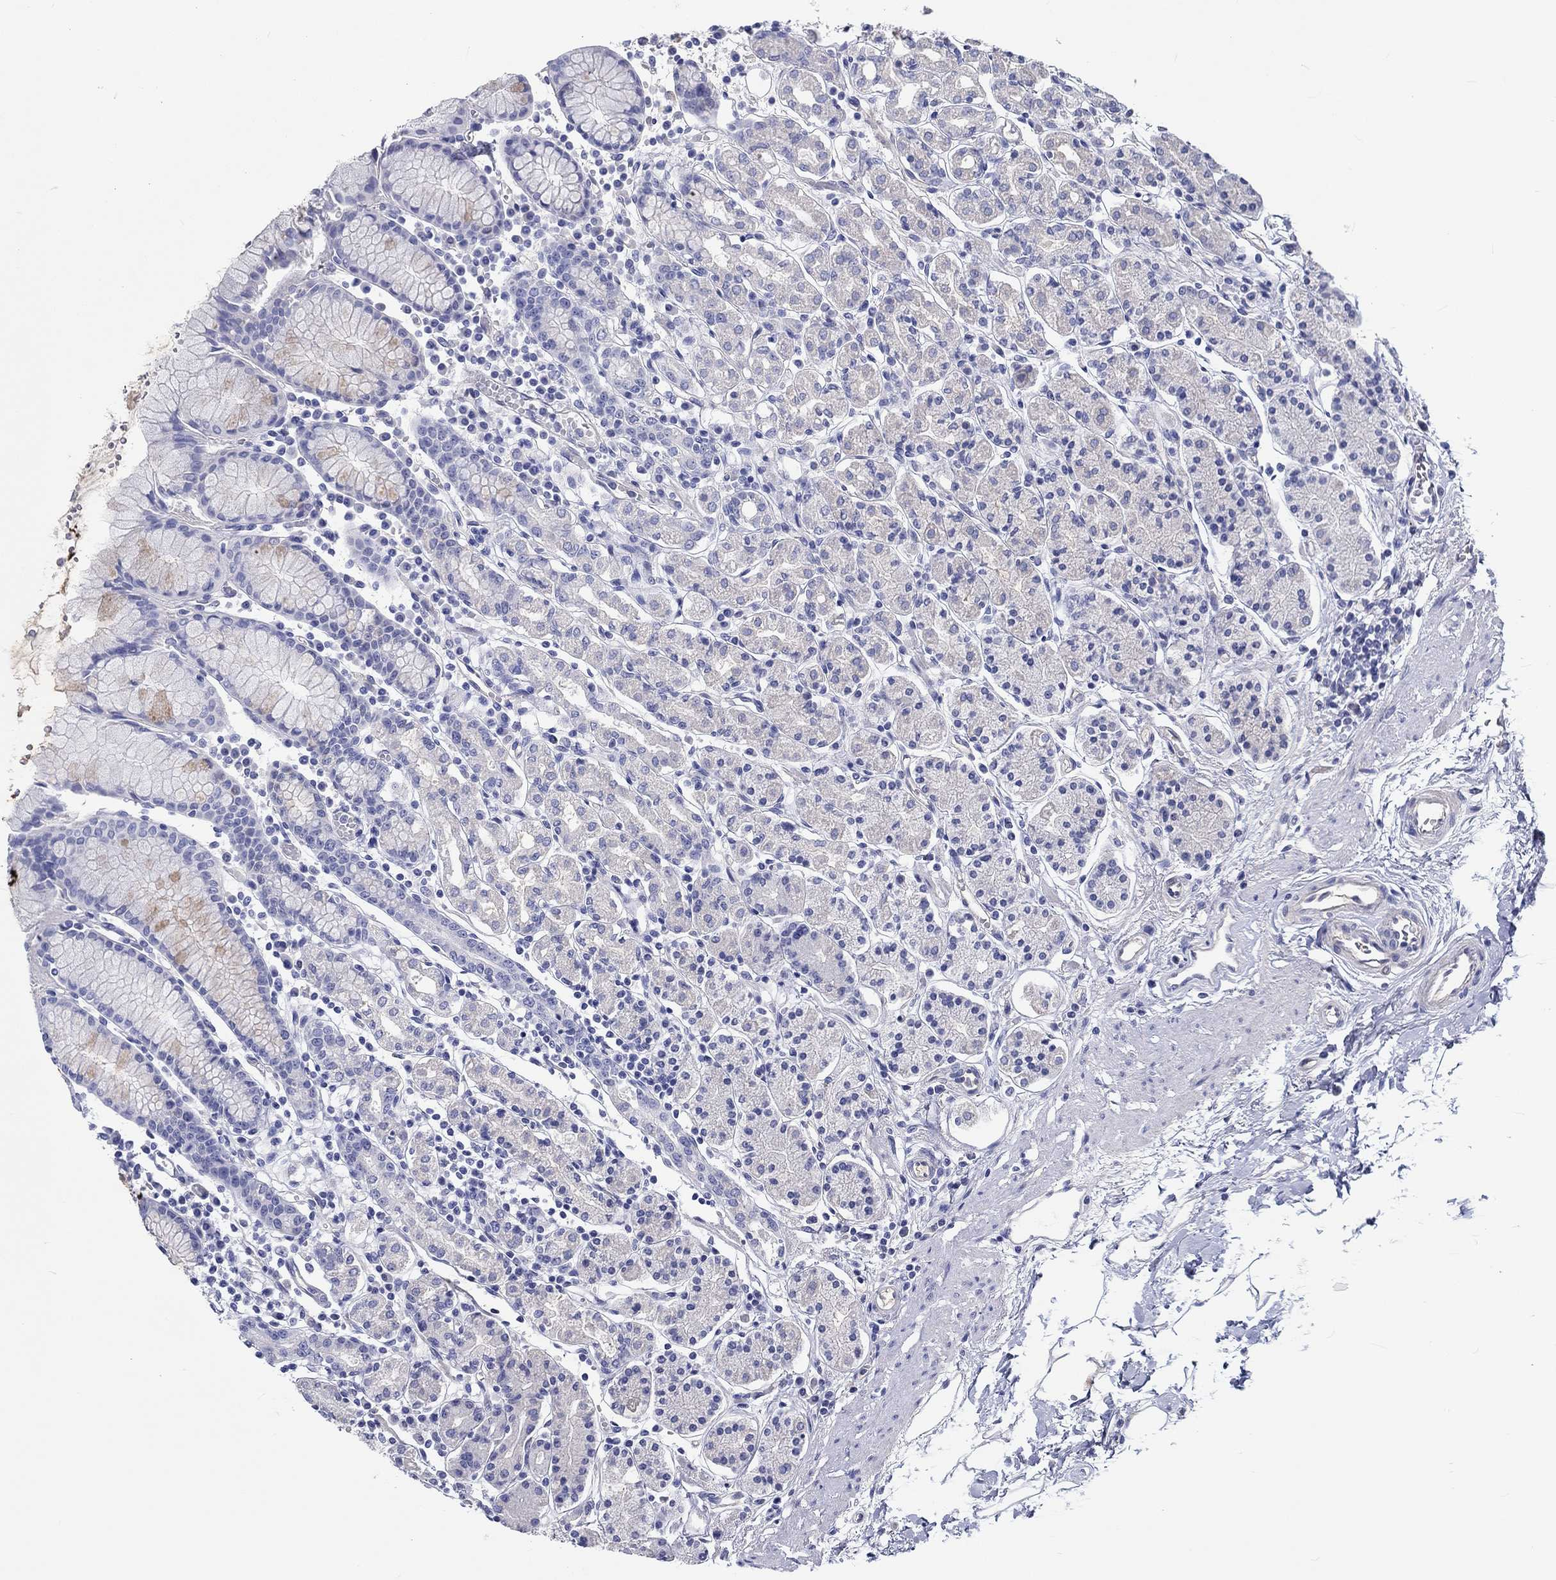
{"staining": {"intensity": "negative", "quantity": "none", "location": "none"}, "tissue": "stomach", "cell_type": "Glandular cells", "image_type": "normal", "snomed": [{"axis": "morphology", "description": "Normal tissue, NOS"}, {"axis": "topography", "description": "Stomach, upper"}, {"axis": "topography", "description": "Stomach"}], "caption": "IHC of benign human stomach reveals no expression in glandular cells. (DAB (3,3'-diaminobenzidine) immunohistochemistry with hematoxylin counter stain).", "gene": "CDY1B", "patient": {"sex": "male", "age": 62}}